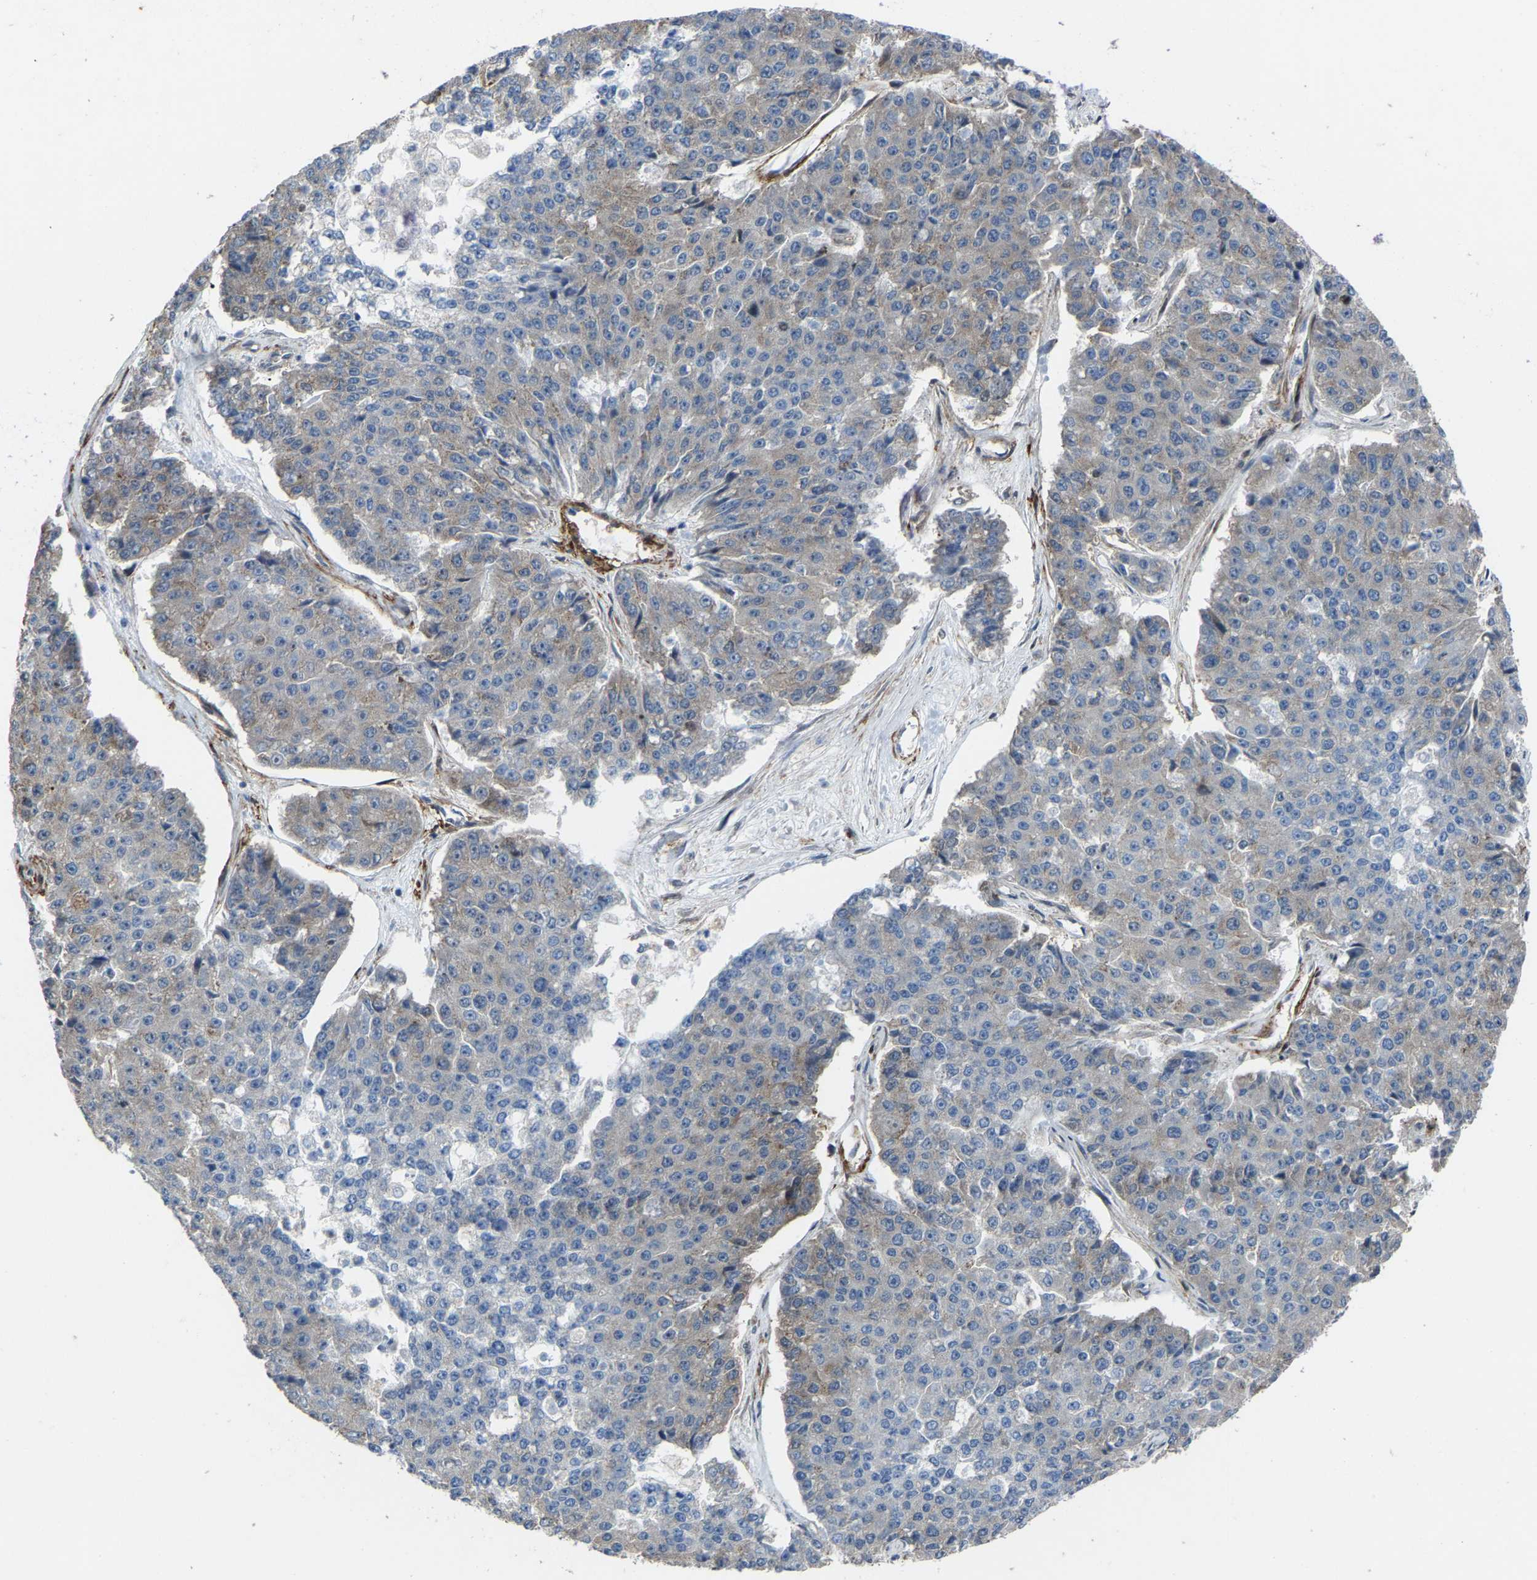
{"staining": {"intensity": "weak", "quantity": "25%-75%", "location": "cytoplasmic/membranous"}, "tissue": "pancreatic cancer", "cell_type": "Tumor cells", "image_type": "cancer", "snomed": [{"axis": "morphology", "description": "Adenocarcinoma, NOS"}, {"axis": "topography", "description": "Pancreas"}], "caption": "Approximately 25%-75% of tumor cells in pancreatic cancer reveal weak cytoplasmic/membranous protein expression as visualized by brown immunohistochemical staining.", "gene": "DDX5", "patient": {"sex": "male", "age": 50}}